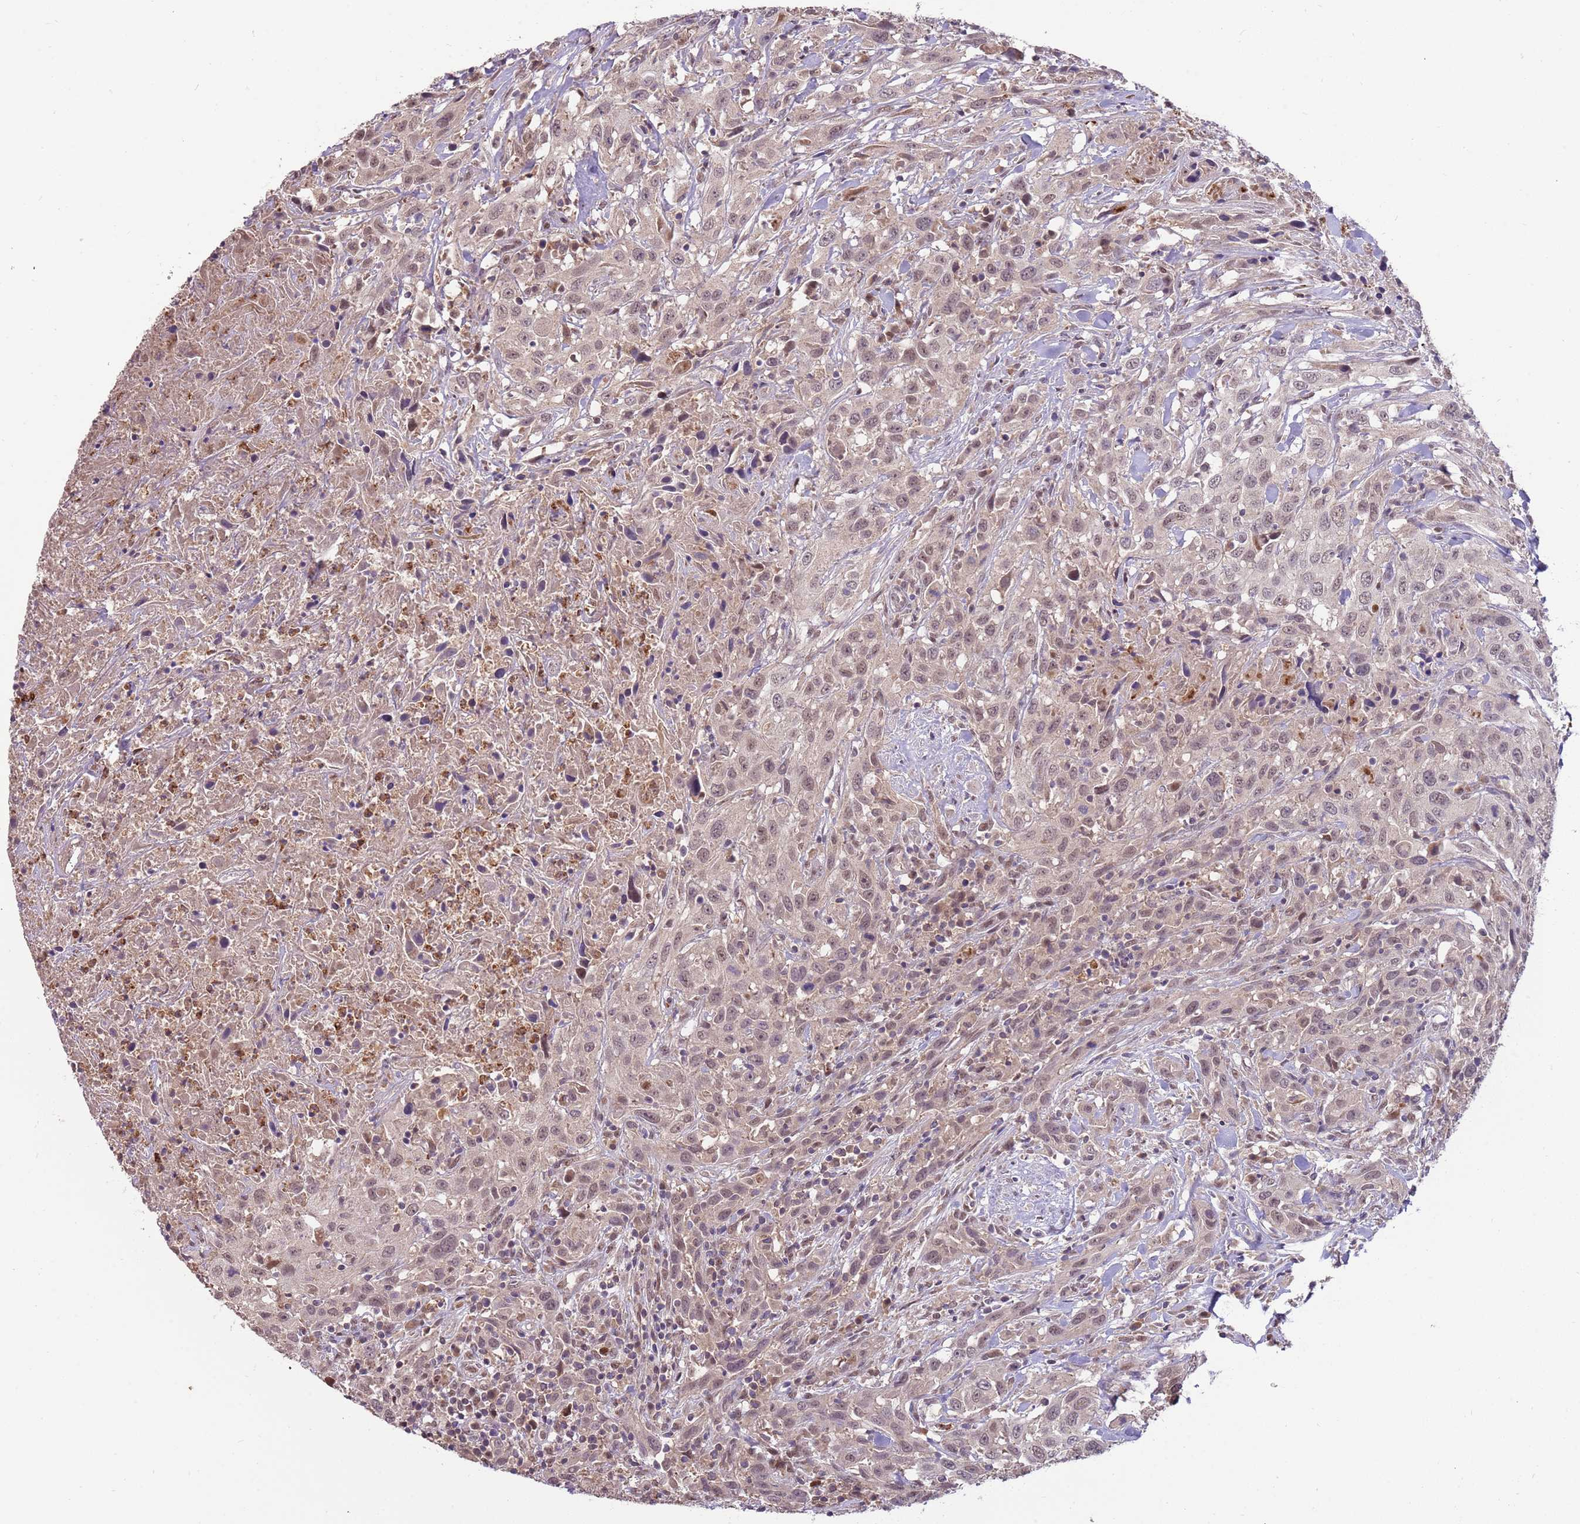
{"staining": {"intensity": "moderate", "quantity": ">75%", "location": "nuclear"}, "tissue": "urothelial cancer", "cell_type": "Tumor cells", "image_type": "cancer", "snomed": [{"axis": "morphology", "description": "Urothelial carcinoma, High grade"}, {"axis": "topography", "description": "Urinary bladder"}], "caption": "An image showing moderate nuclear expression in about >75% of tumor cells in urothelial carcinoma (high-grade), as visualized by brown immunohistochemical staining.", "gene": "NBPF6", "patient": {"sex": "male", "age": 61}}